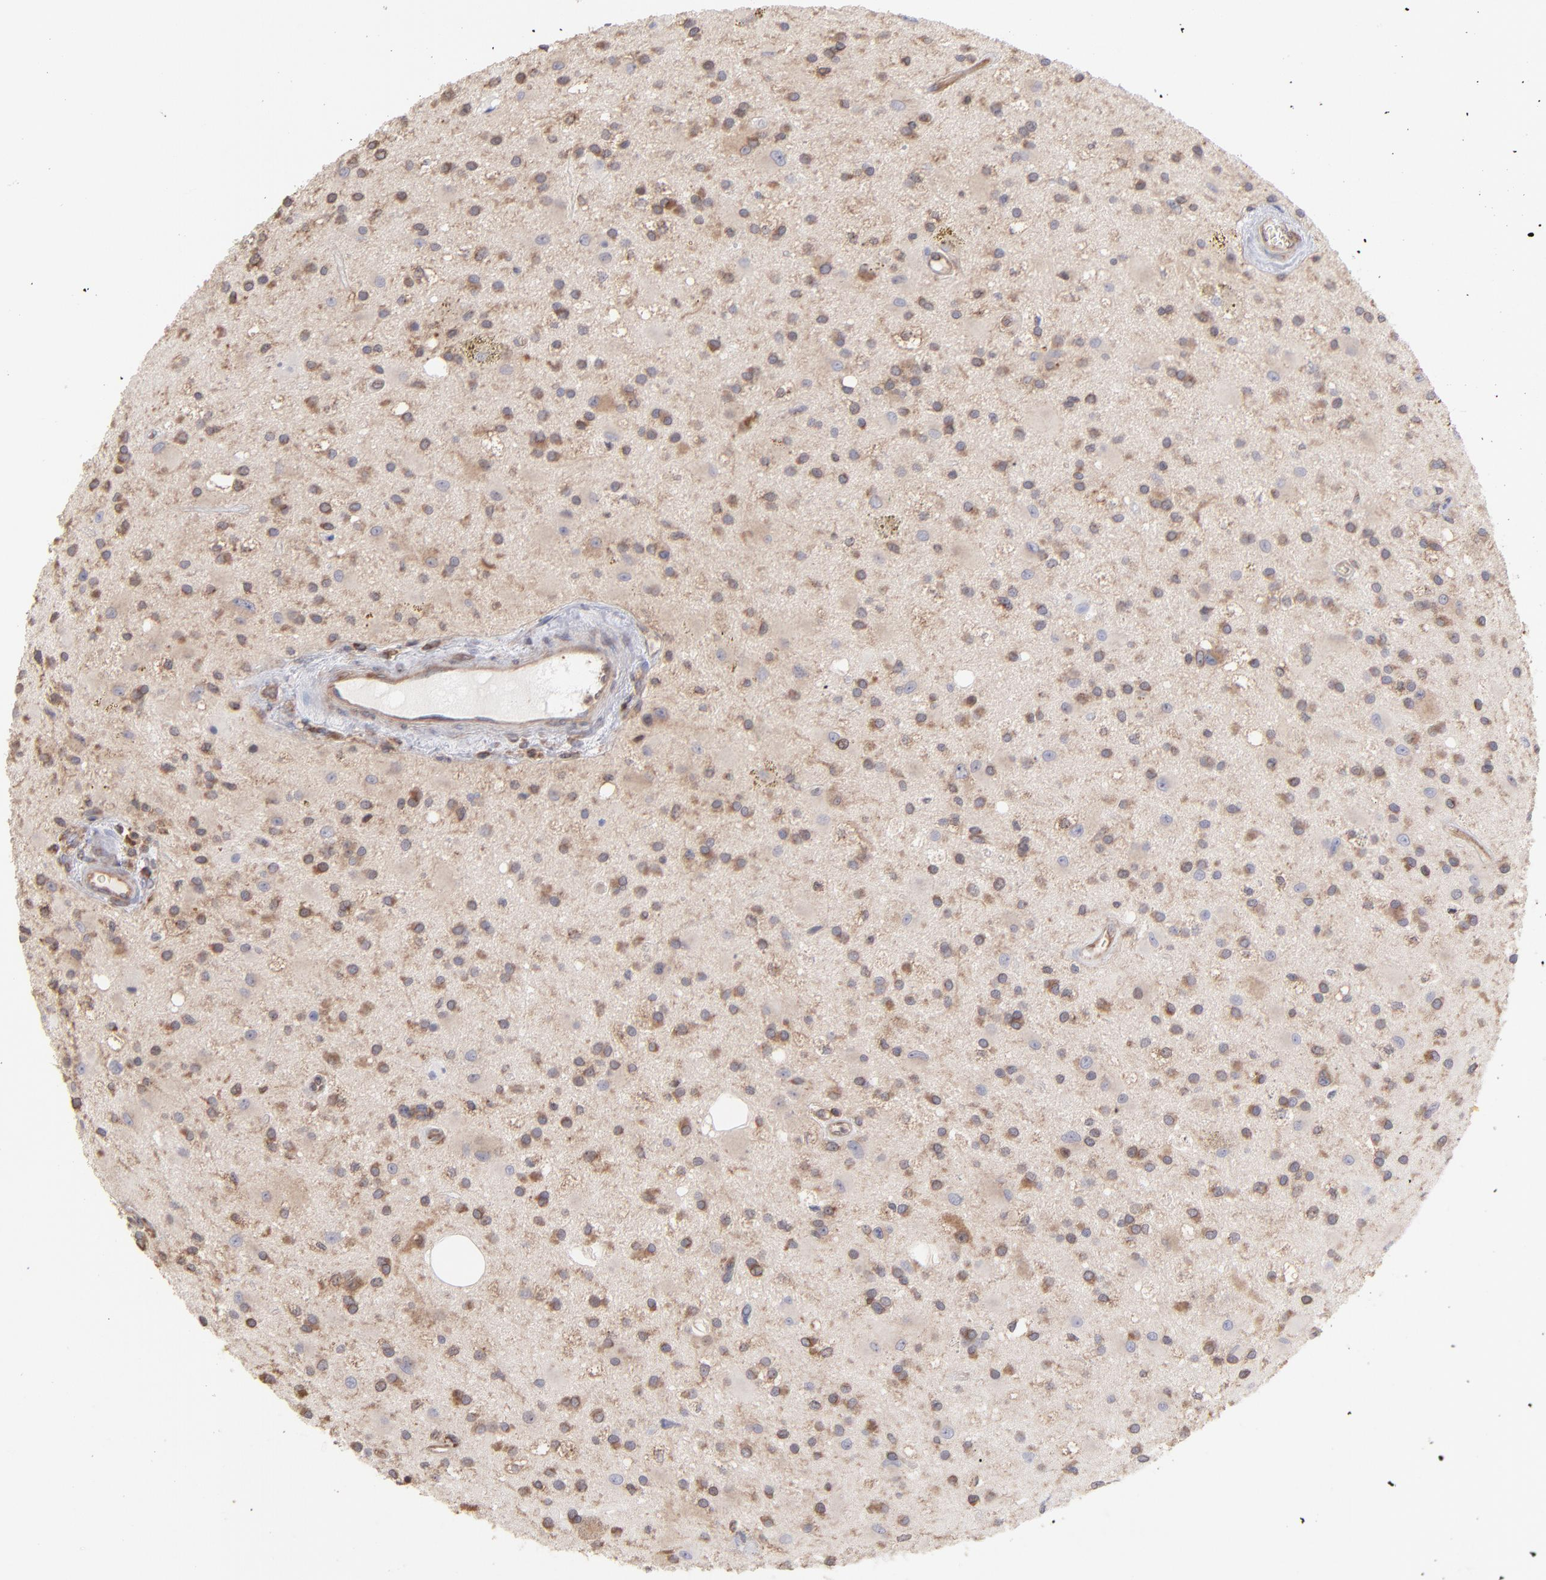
{"staining": {"intensity": "moderate", "quantity": "25%-75%", "location": "cytoplasmic/membranous"}, "tissue": "glioma", "cell_type": "Tumor cells", "image_type": "cancer", "snomed": [{"axis": "morphology", "description": "Glioma, malignant, Low grade"}, {"axis": "topography", "description": "Brain"}], "caption": "Protein analysis of malignant low-grade glioma tissue exhibits moderate cytoplasmic/membranous positivity in about 25%-75% of tumor cells. Nuclei are stained in blue.", "gene": "MAPRE1", "patient": {"sex": "male", "age": 58}}